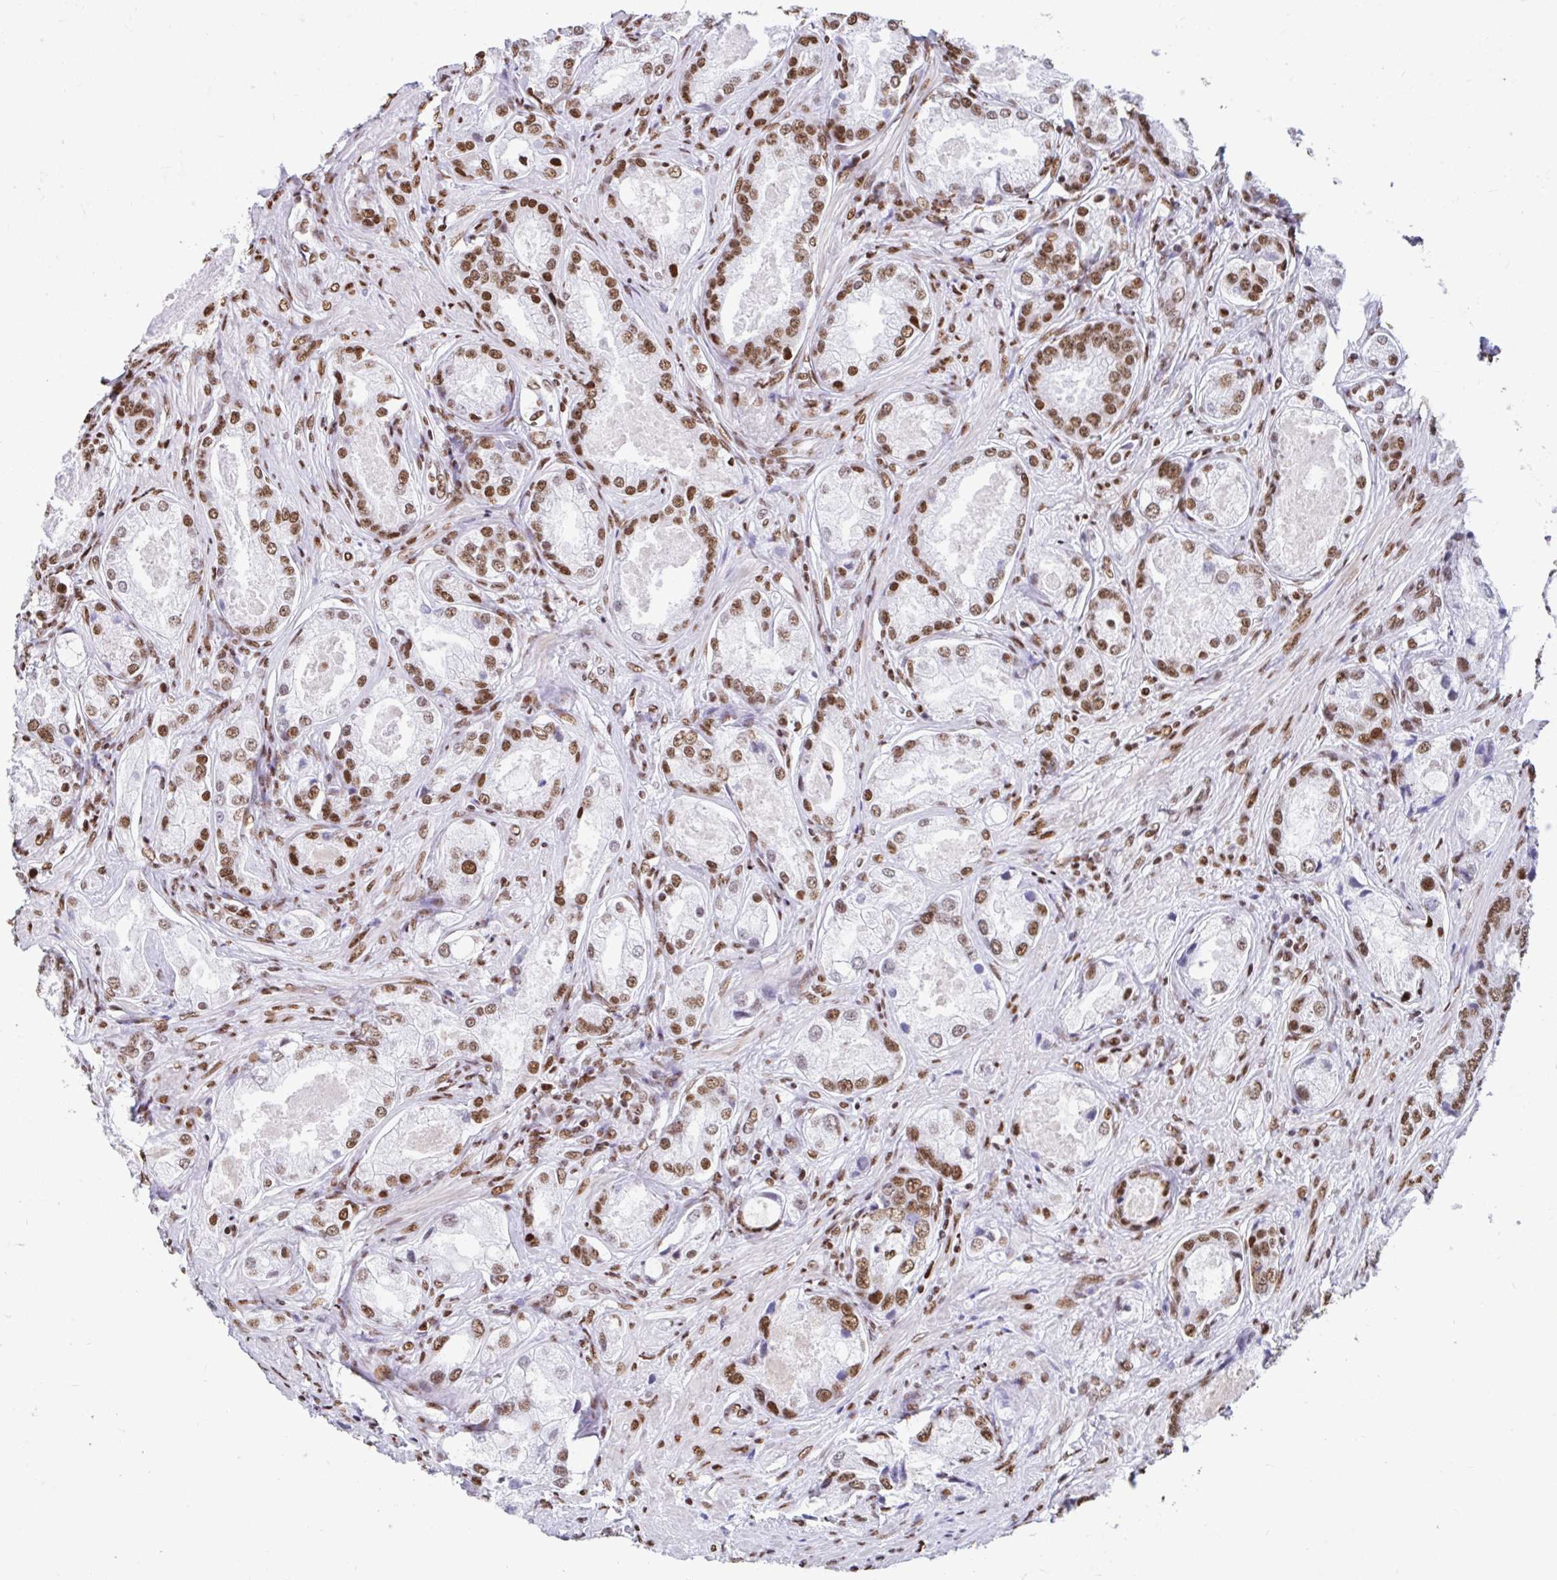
{"staining": {"intensity": "moderate", "quantity": ">75%", "location": "nuclear"}, "tissue": "prostate cancer", "cell_type": "Tumor cells", "image_type": "cancer", "snomed": [{"axis": "morphology", "description": "Adenocarcinoma, Low grade"}, {"axis": "topography", "description": "Prostate"}], "caption": "The micrograph reveals staining of prostate cancer, revealing moderate nuclear protein expression (brown color) within tumor cells.", "gene": "KHDRBS1", "patient": {"sex": "male", "age": 68}}